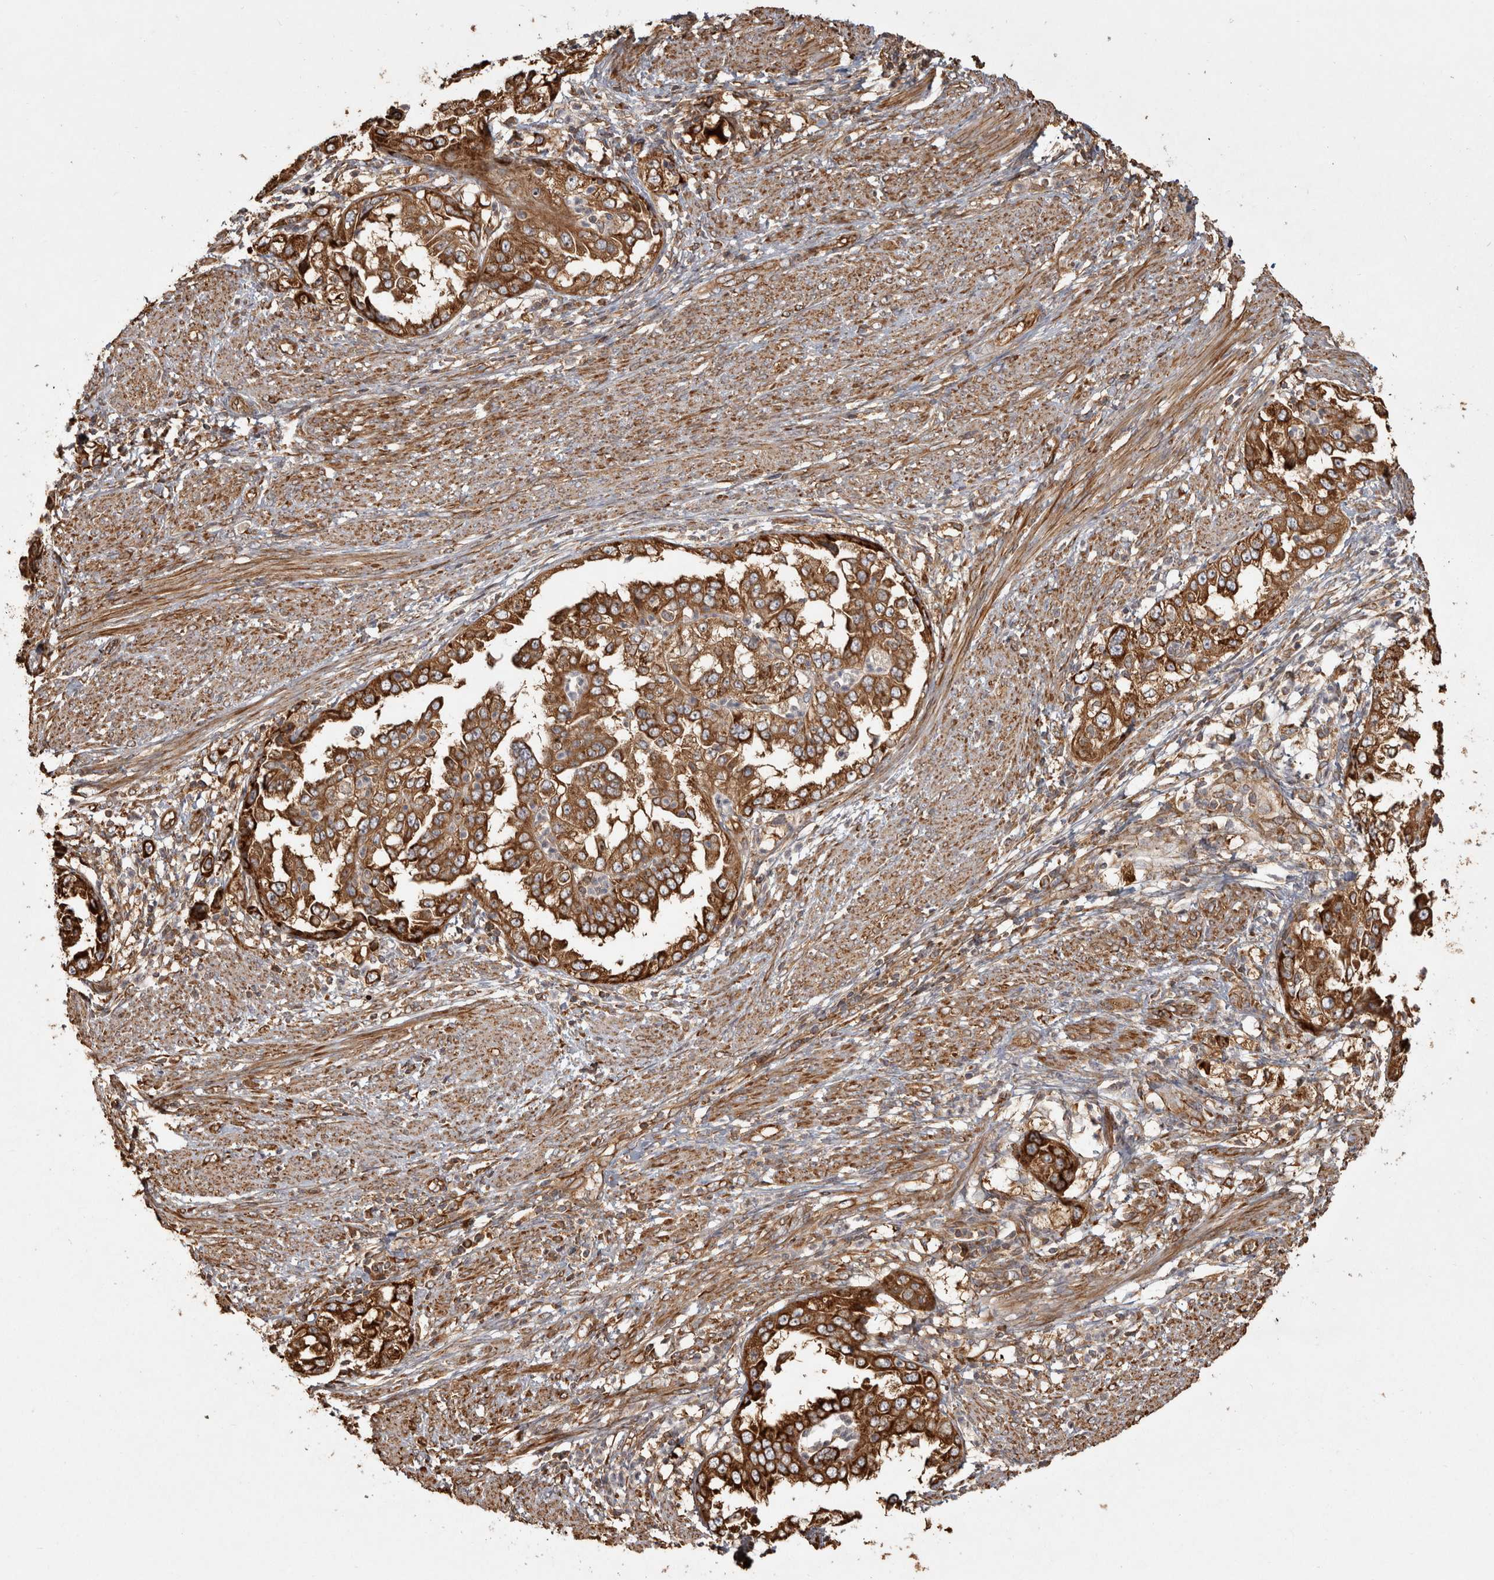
{"staining": {"intensity": "strong", "quantity": ">75%", "location": "cytoplasmic/membranous"}, "tissue": "endometrial cancer", "cell_type": "Tumor cells", "image_type": "cancer", "snomed": [{"axis": "morphology", "description": "Adenocarcinoma, NOS"}, {"axis": "topography", "description": "Endometrium"}], "caption": "DAB (3,3'-diaminobenzidine) immunohistochemical staining of endometrial adenocarcinoma shows strong cytoplasmic/membranous protein expression in about >75% of tumor cells.", "gene": "CAMSAP2", "patient": {"sex": "female", "age": 85}}